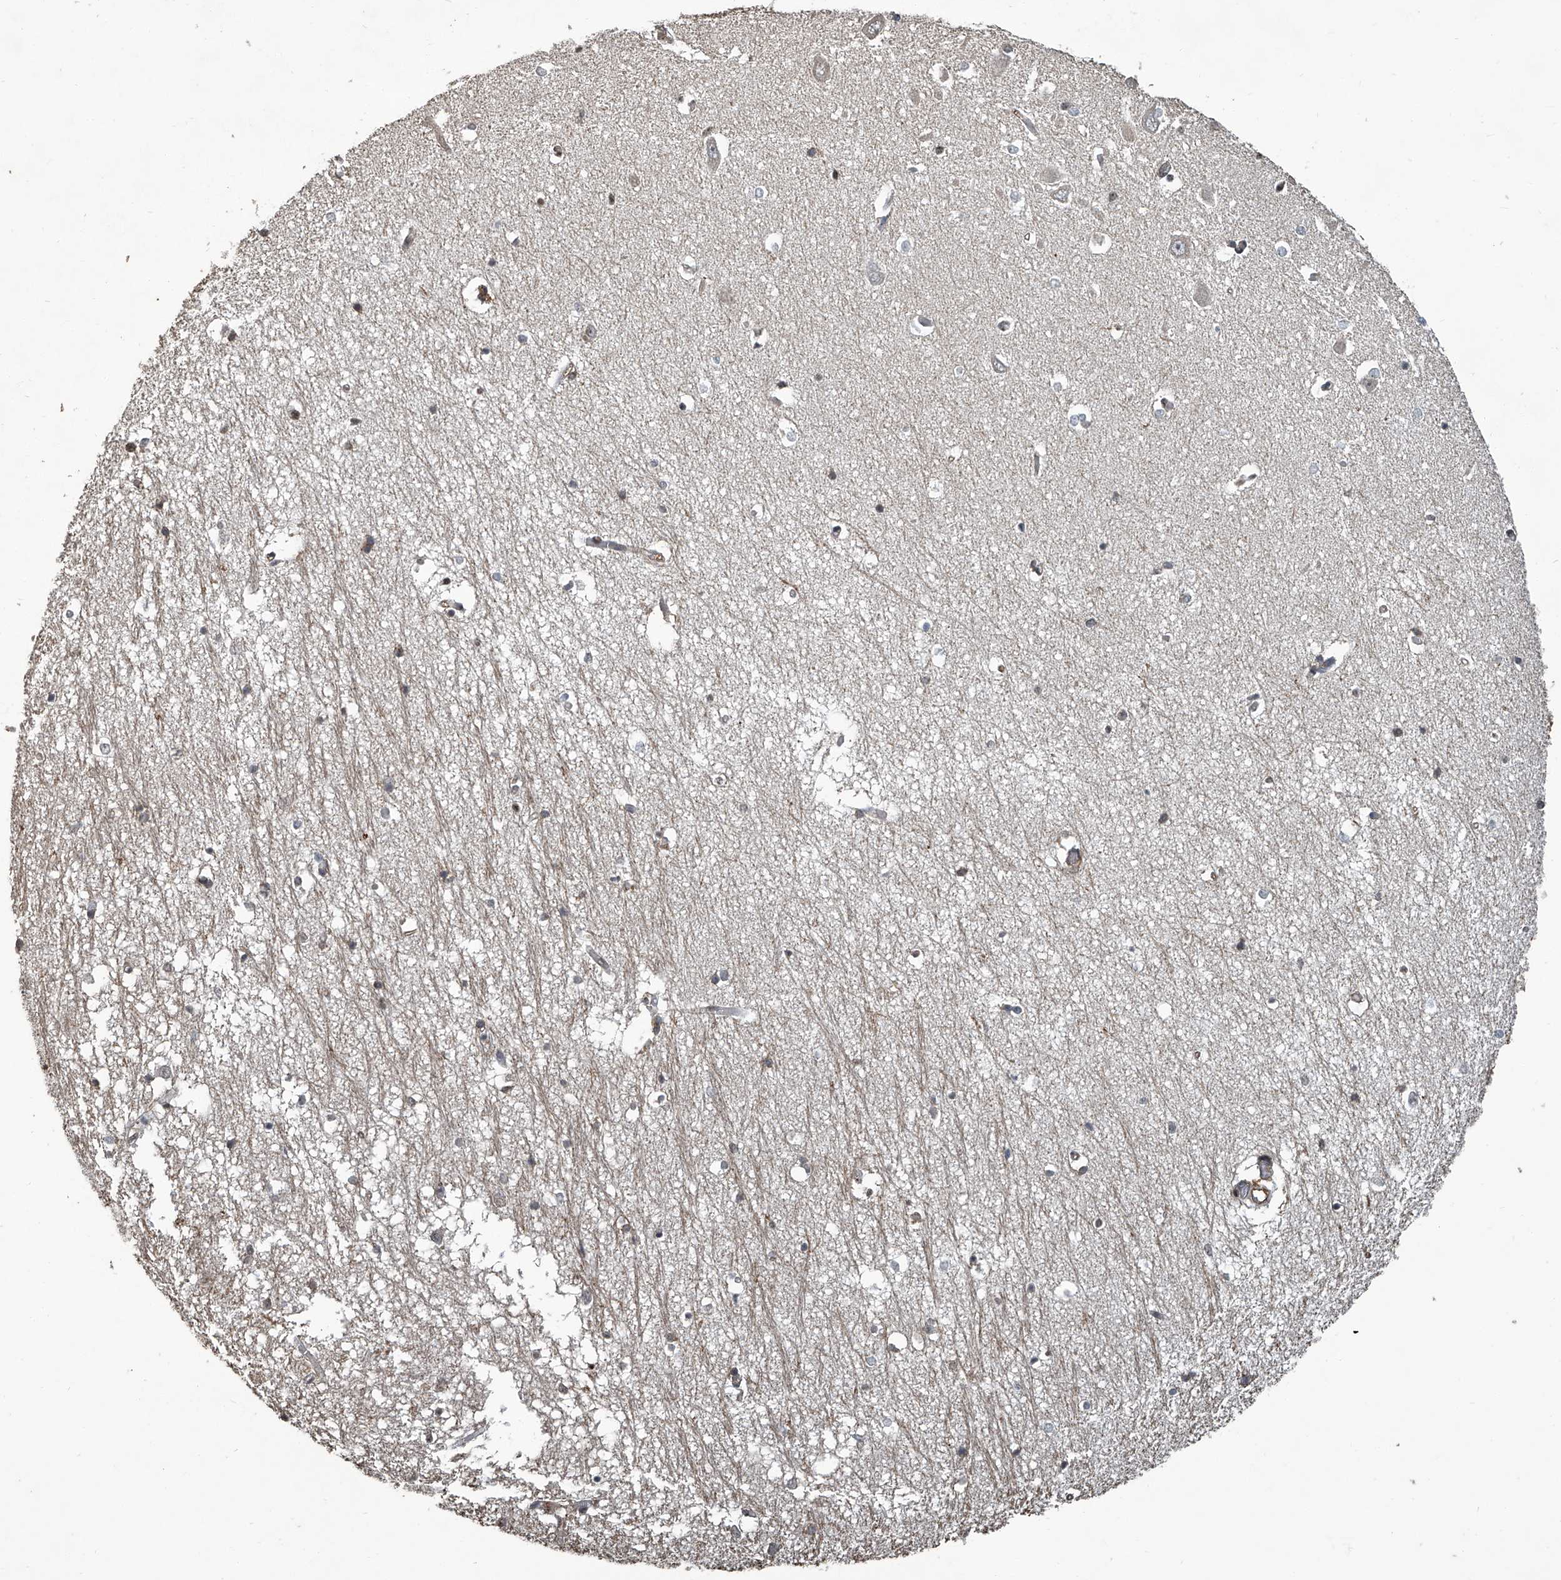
{"staining": {"intensity": "negative", "quantity": "none", "location": "none"}, "tissue": "hippocampus", "cell_type": "Glial cells", "image_type": "normal", "snomed": [{"axis": "morphology", "description": "Normal tissue, NOS"}, {"axis": "topography", "description": "Hippocampus"}], "caption": "DAB (3,3'-diaminobenzidine) immunohistochemical staining of unremarkable human hippocampus displays no significant expression in glial cells. (DAB (3,3'-diaminobenzidine) immunohistochemistry visualized using brightfield microscopy, high magnification).", "gene": "GPR132", "patient": {"sex": "male", "age": 70}}